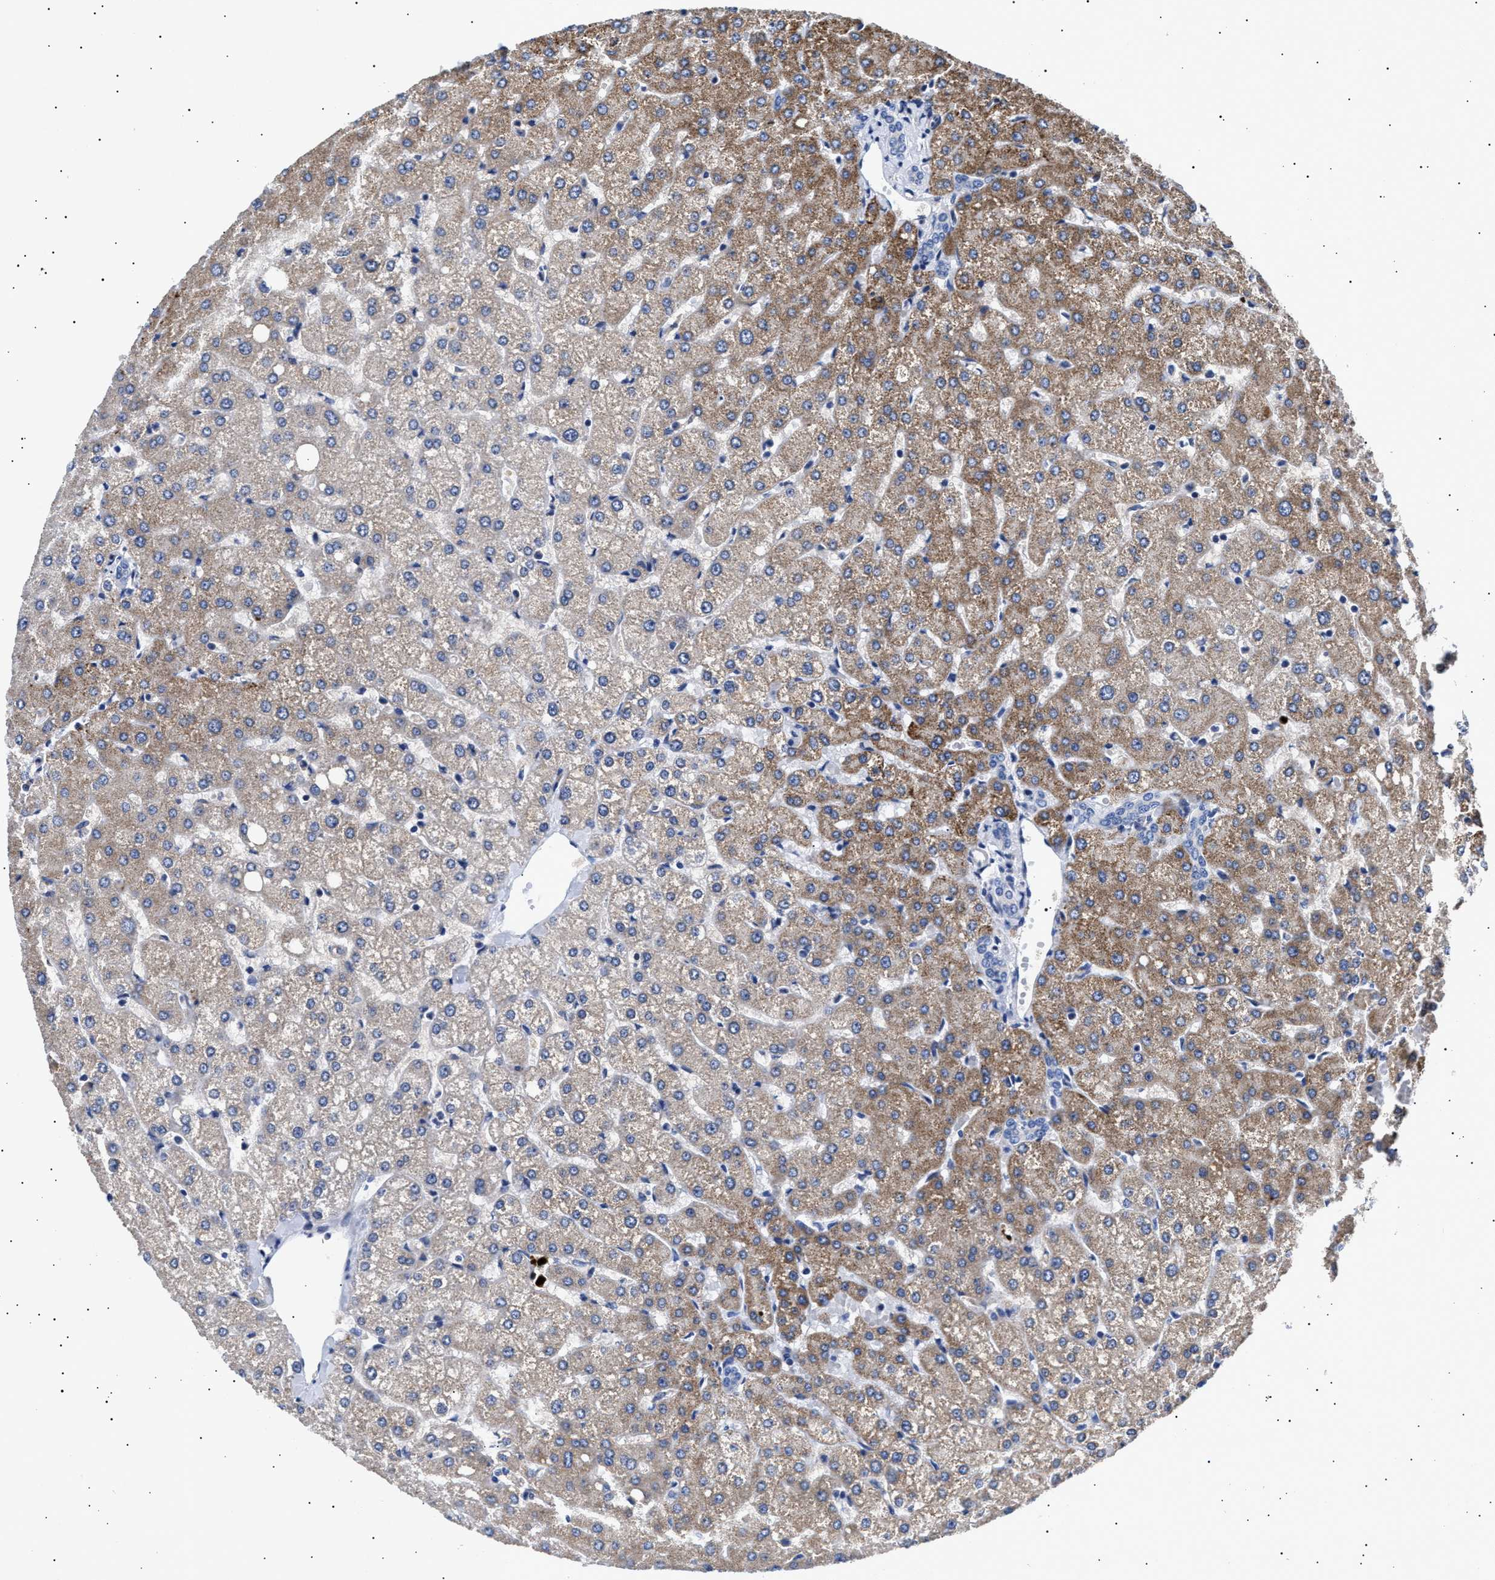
{"staining": {"intensity": "negative", "quantity": "none", "location": "none"}, "tissue": "liver", "cell_type": "Cholangiocytes", "image_type": "normal", "snomed": [{"axis": "morphology", "description": "Normal tissue, NOS"}, {"axis": "topography", "description": "Liver"}], "caption": "Cholangiocytes show no significant protein expression in benign liver. (Brightfield microscopy of DAB (3,3'-diaminobenzidine) immunohistochemistry (IHC) at high magnification).", "gene": "HEMGN", "patient": {"sex": "female", "age": 54}}